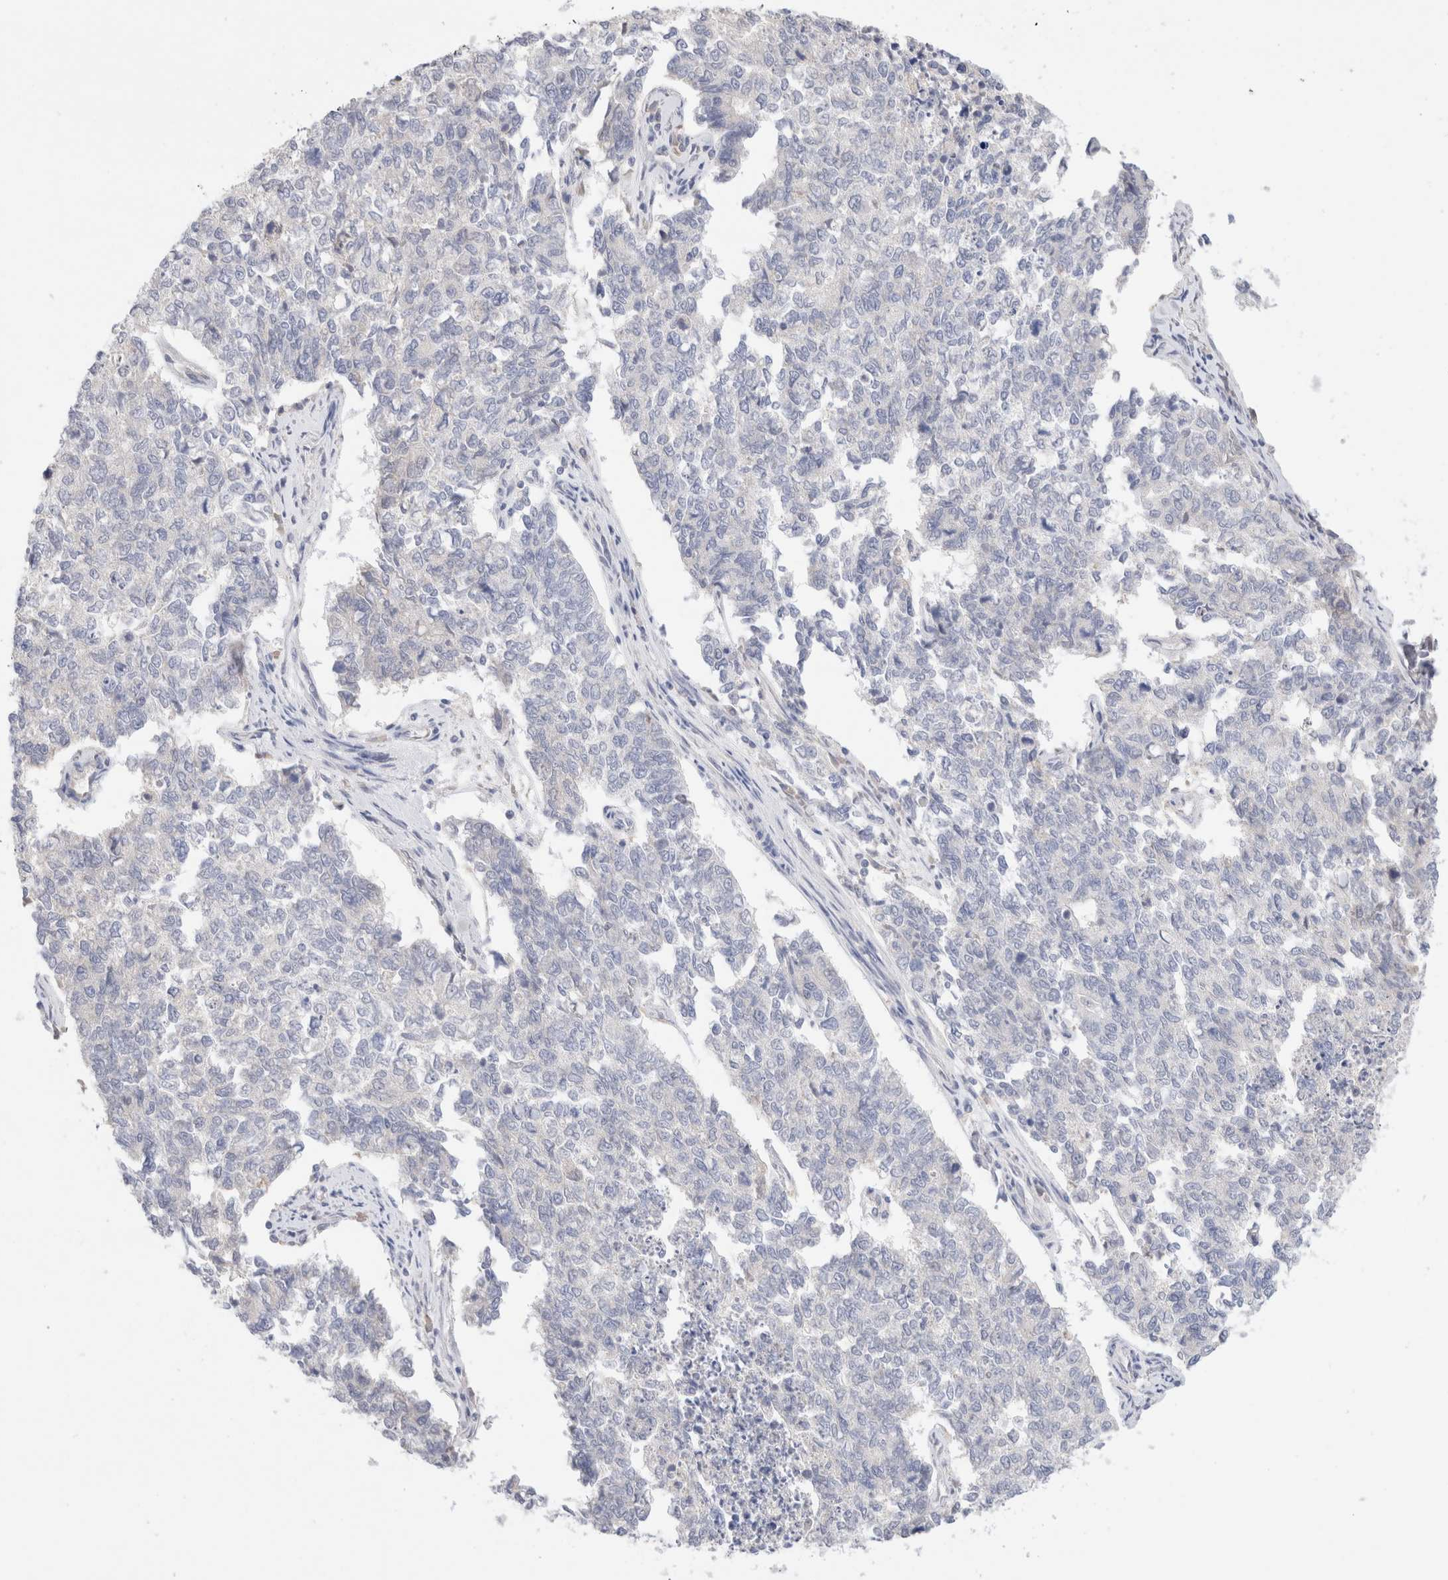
{"staining": {"intensity": "negative", "quantity": "none", "location": "none"}, "tissue": "cervical cancer", "cell_type": "Tumor cells", "image_type": "cancer", "snomed": [{"axis": "morphology", "description": "Squamous cell carcinoma, NOS"}, {"axis": "topography", "description": "Cervix"}], "caption": "Immunohistochemistry (IHC) of human cervical cancer exhibits no expression in tumor cells.", "gene": "SPATA20", "patient": {"sex": "female", "age": 63}}